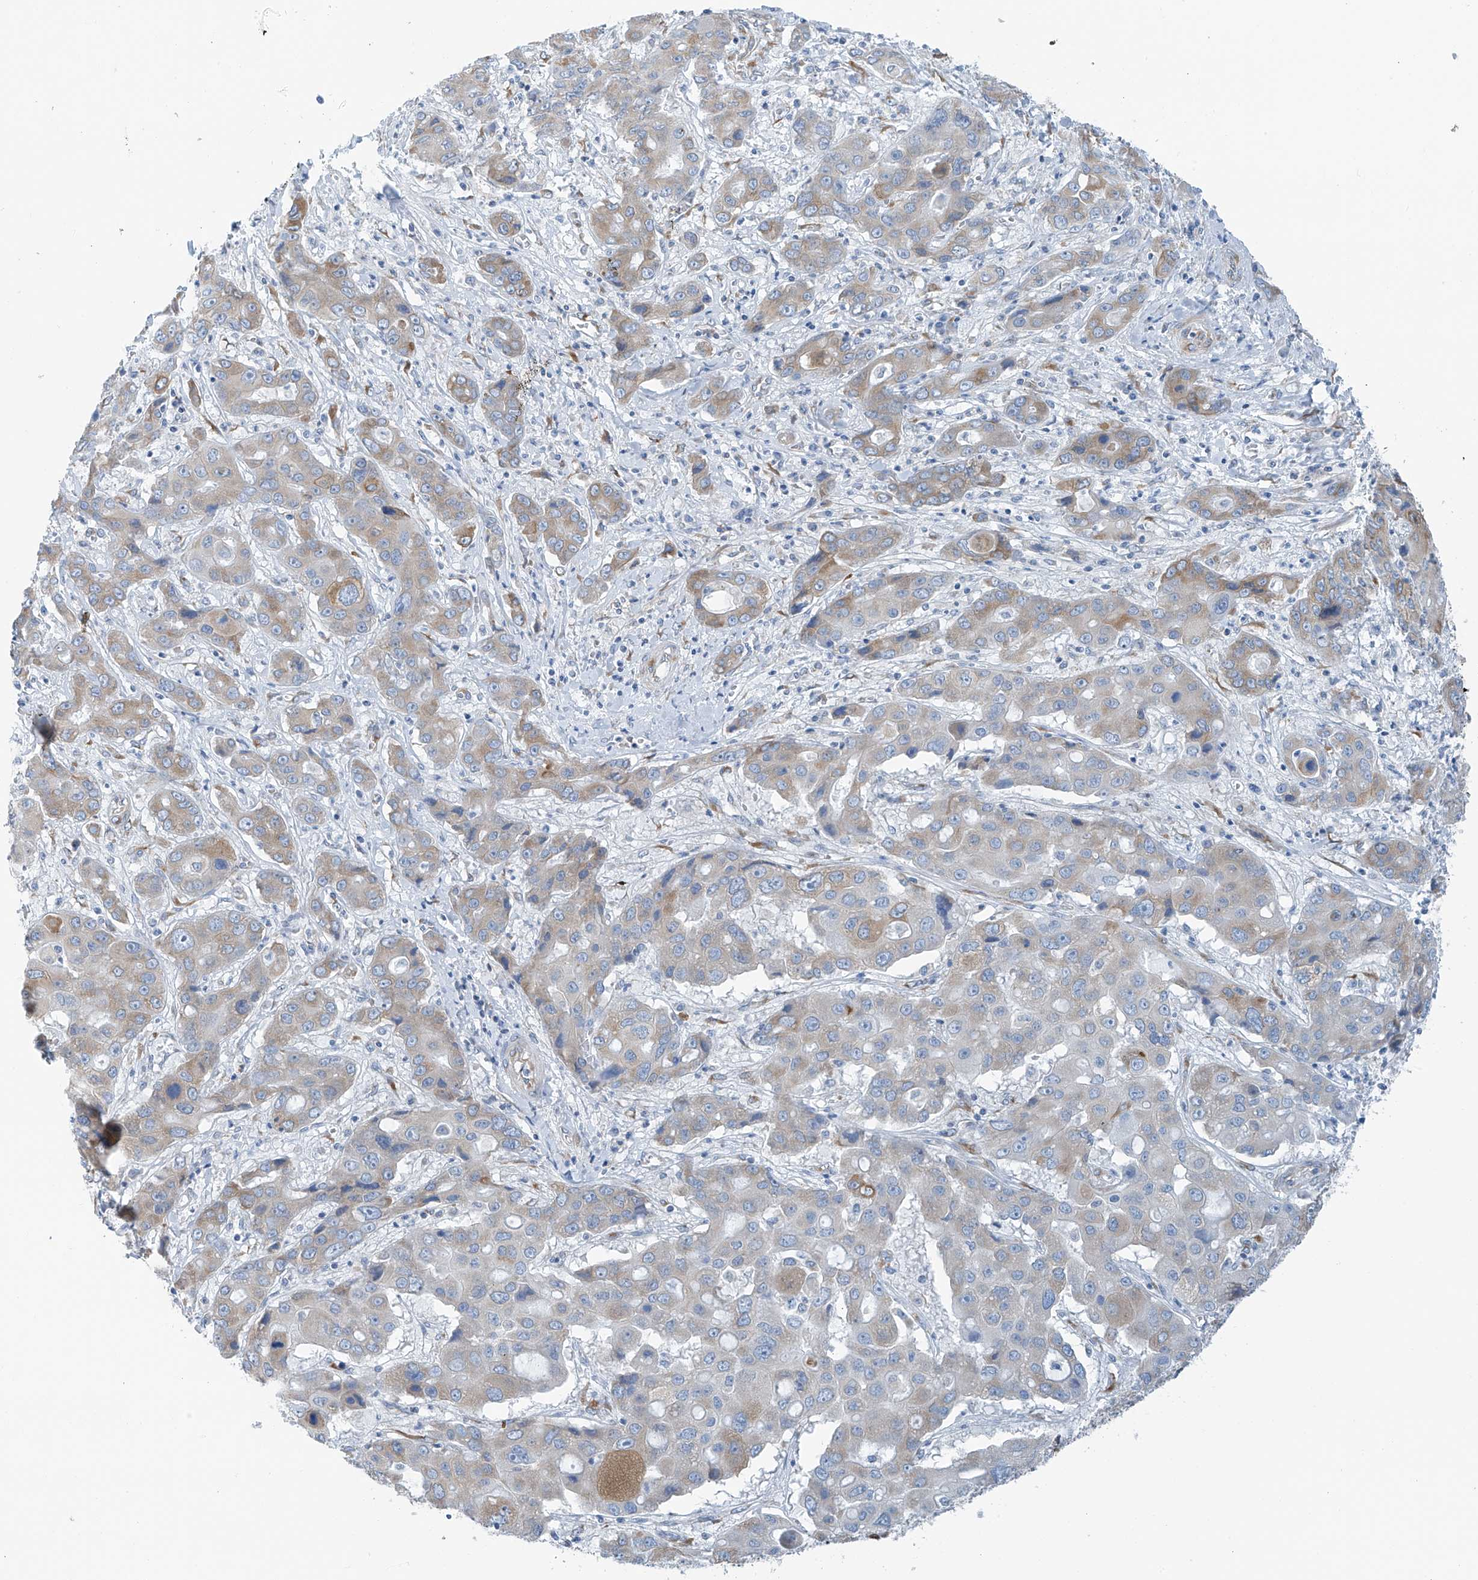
{"staining": {"intensity": "weak", "quantity": "<25%", "location": "cytoplasmic/membranous"}, "tissue": "liver cancer", "cell_type": "Tumor cells", "image_type": "cancer", "snomed": [{"axis": "morphology", "description": "Cholangiocarcinoma"}, {"axis": "topography", "description": "Liver"}], "caption": "Tumor cells are negative for brown protein staining in liver cancer (cholangiocarcinoma).", "gene": "RCN2", "patient": {"sex": "male", "age": 67}}